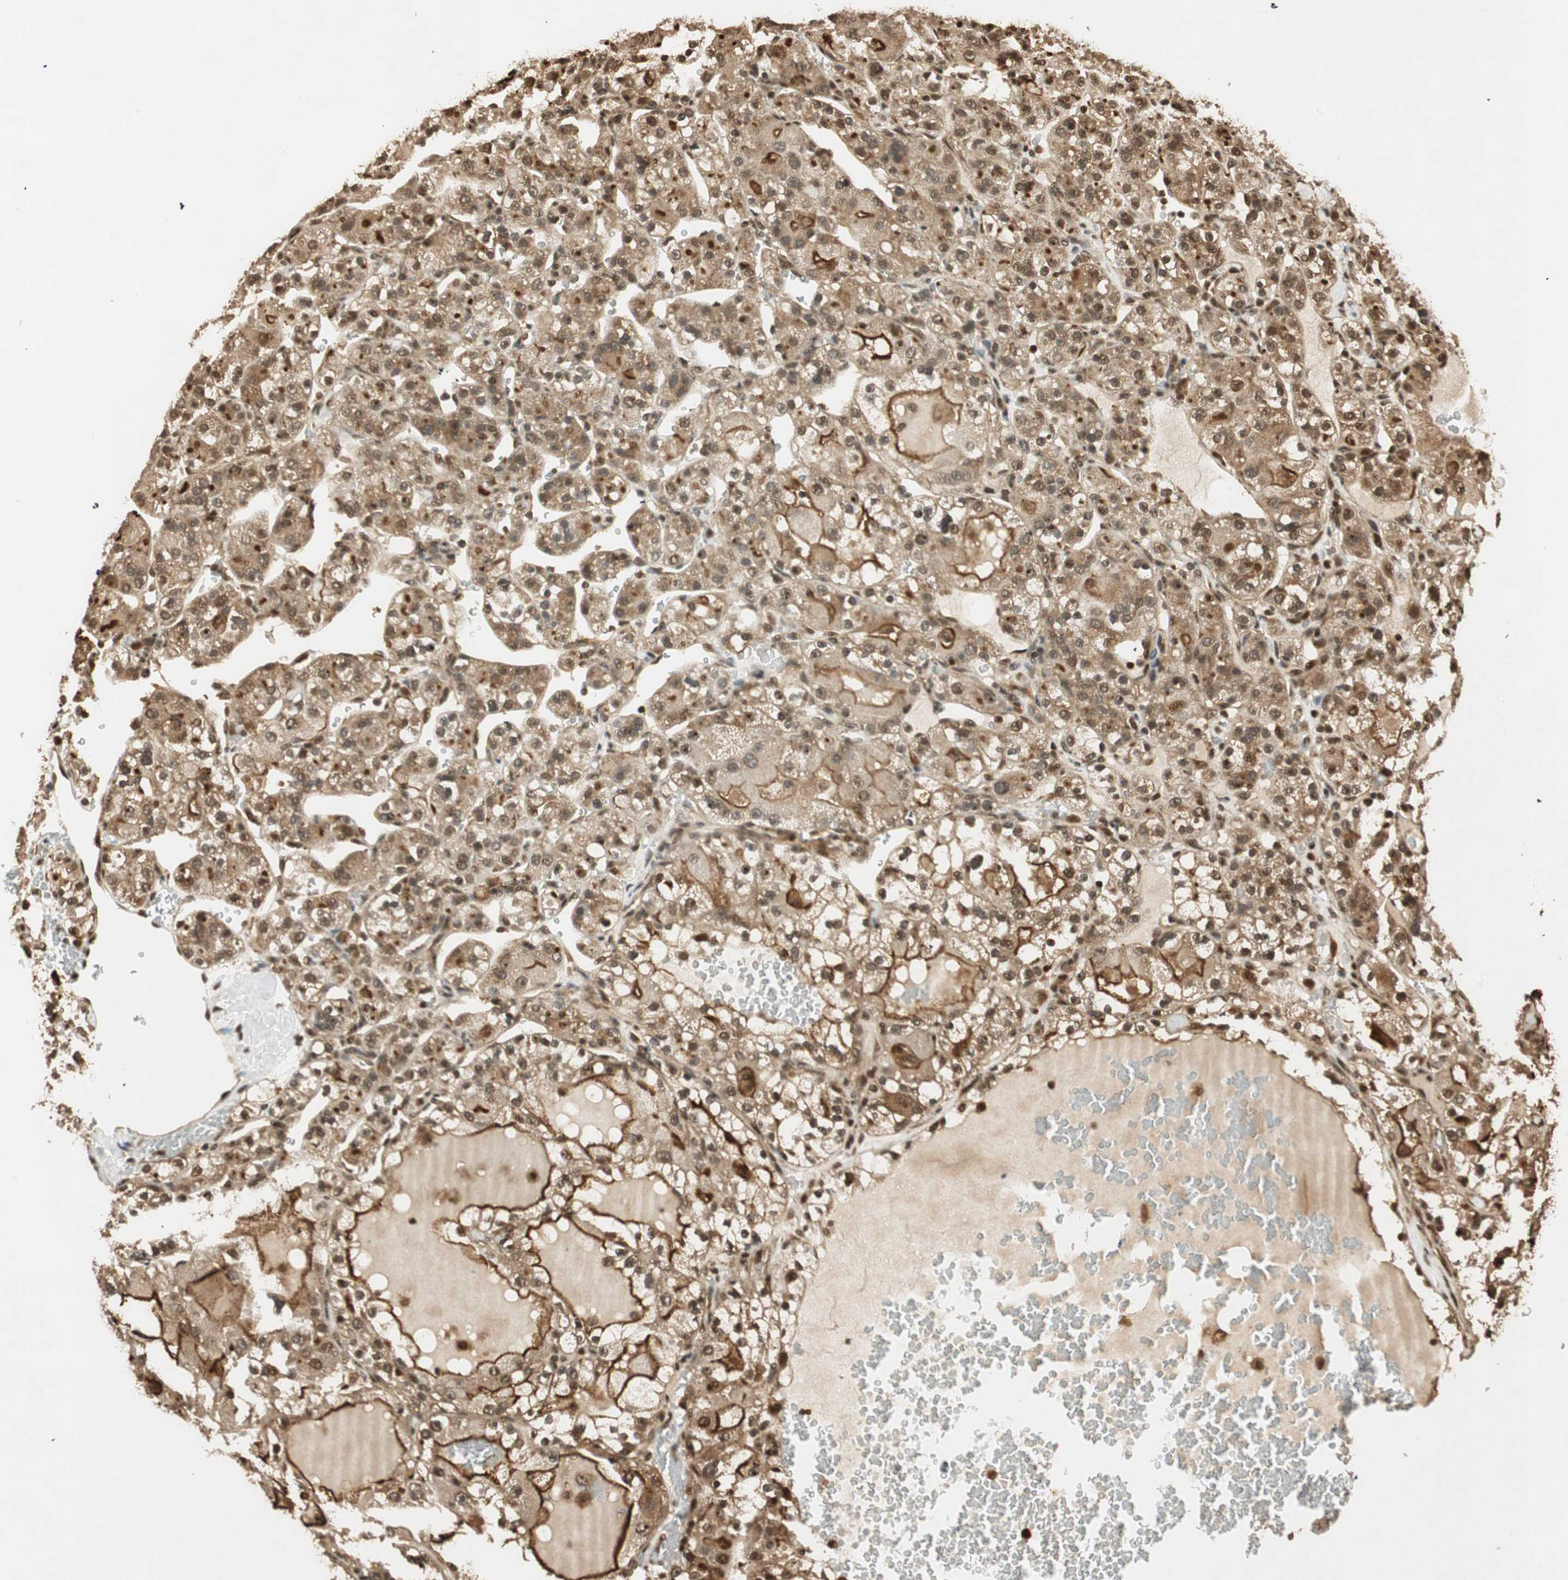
{"staining": {"intensity": "strong", "quantity": ">75%", "location": "cytoplasmic/membranous,nuclear"}, "tissue": "renal cancer", "cell_type": "Tumor cells", "image_type": "cancer", "snomed": [{"axis": "morphology", "description": "Normal tissue, NOS"}, {"axis": "morphology", "description": "Adenocarcinoma, NOS"}, {"axis": "topography", "description": "Kidney"}], "caption": "IHC micrograph of neoplastic tissue: renal cancer (adenocarcinoma) stained using IHC reveals high levels of strong protein expression localized specifically in the cytoplasmic/membranous and nuclear of tumor cells, appearing as a cytoplasmic/membranous and nuclear brown color.", "gene": "RPA3", "patient": {"sex": "male", "age": 61}}